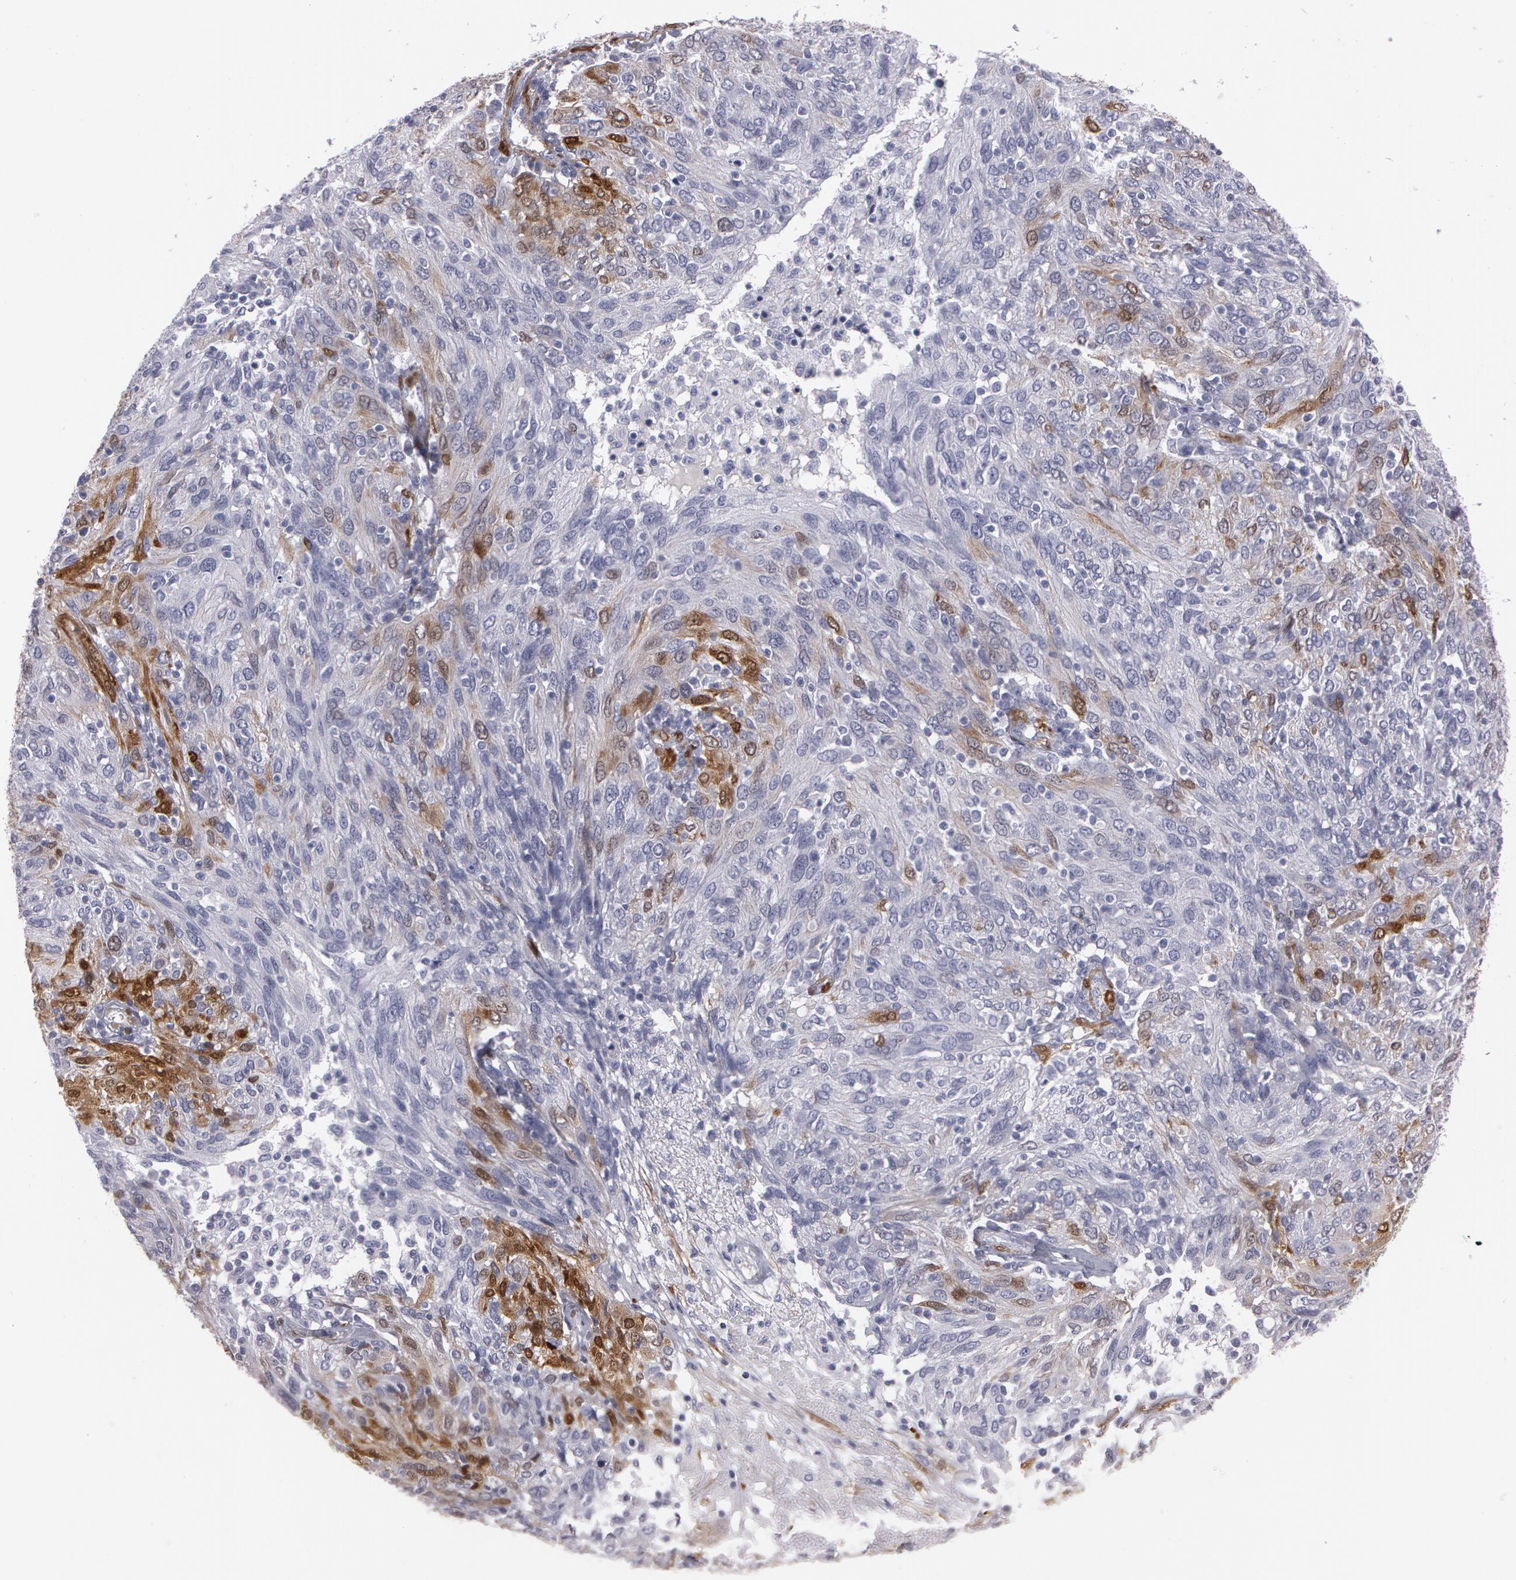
{"staining": {"intensity": "moderate", "quantity": "<25%", "location": "cytoplasmic/membranous"}, "tissue": "ovarian cancer", "cell_type": "Tumor cells", "image_type": "cancer", "snomed": [{"axis": "morphology", "description": "Carcinoma, endometroid"}, {"axis": "topography", "description": "Ovary"}], "caption": "About <25% of tumor cells in endometroid carcinoma (ovarian) reveal moderate cytoplasmic/membranous protein expression as visualized by brown immunohistochemical staining.", "gene": "TAGLN", "patient": {"sex": "female", "age": 50}}